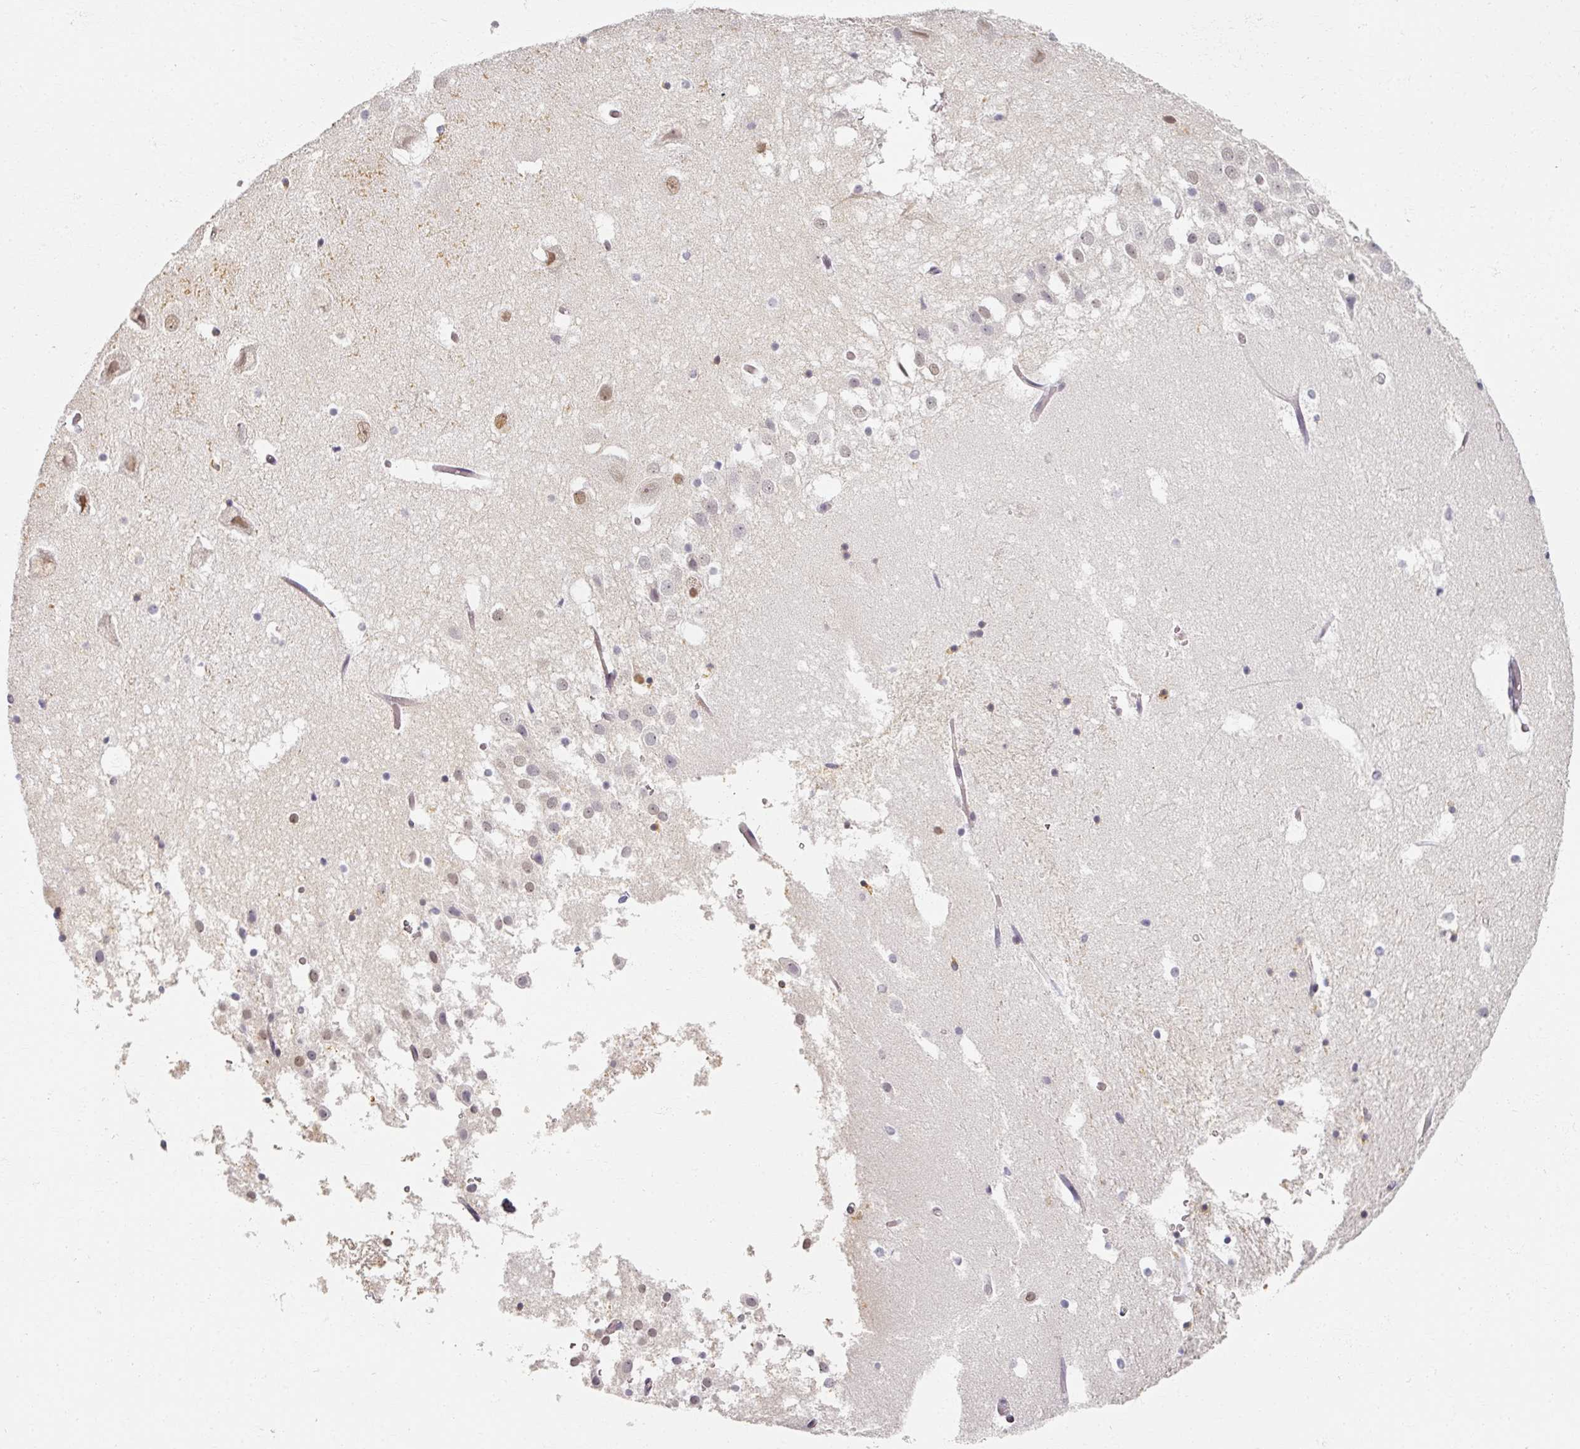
{"staining": {"intensity": "moderate", "quantity": "<25%", "location": "cytoplasmic/membranous,nuclear"}, "tissue": "hippocampus", "cell_type": "Glial cells", "image_type": "normal", "snomed": [{"axis": "morphology", "description": "Normal tissue, NOS"}, {"axis": "topography", "description": "Hippocampus"}], "caption": "The micrograph displays a brown stain indicating the presence of a protein in the cytoplasmic/membranous,nuclear of glial cells in hippocampus. The protein of interest is stained brown, and the nuclei are stained in blue (DAB (3,3'-diaminobenzidine) IHC with brightfield microscopy, high magnification).", "gene": "RIPOR3", "patient": {"sex": "female", "age": 52}}